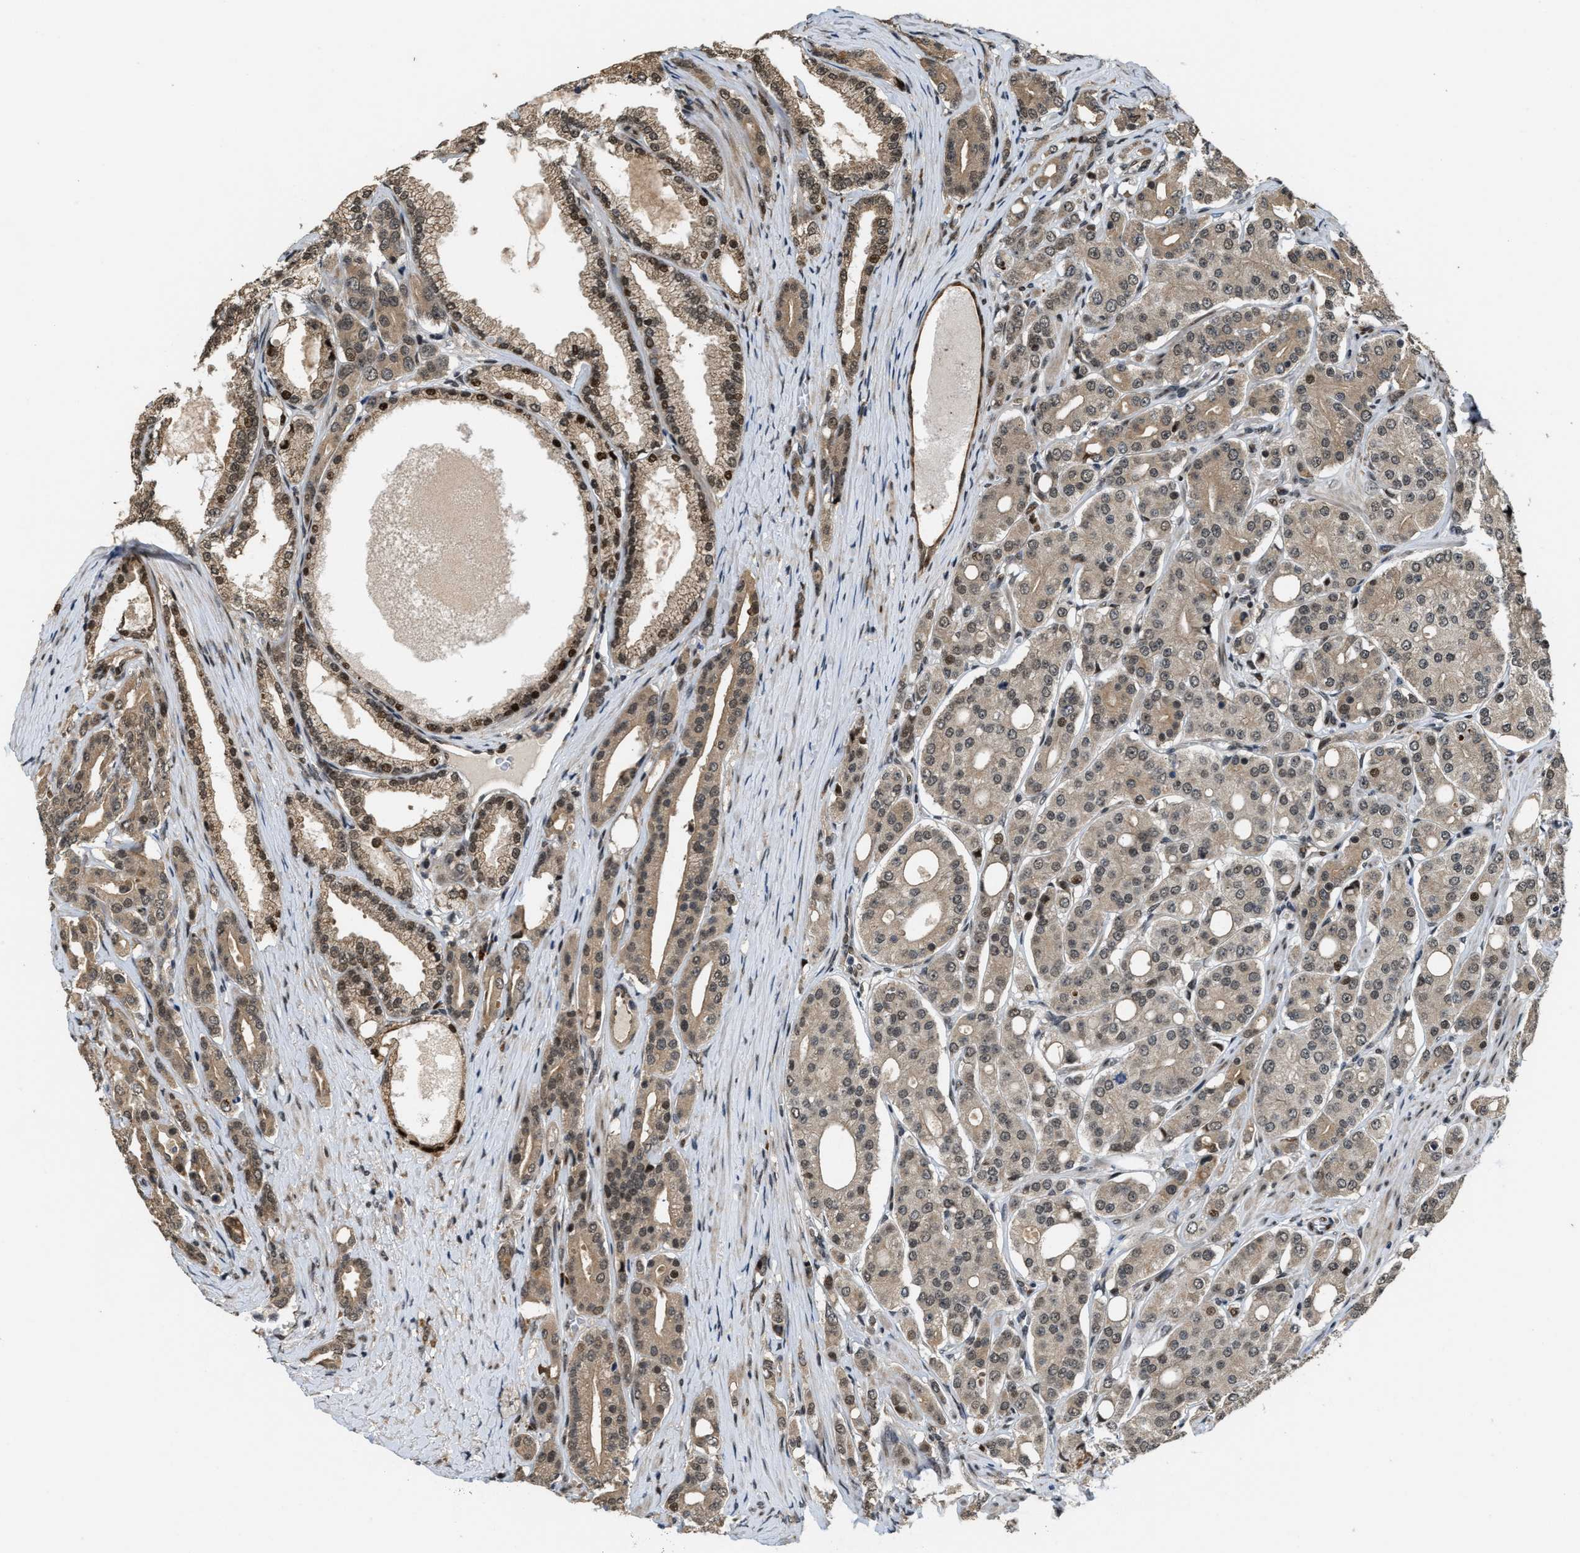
{"staining": {"intensity": "moderate", "quantity": "25%-75%", "location": "cytoplasmic/membranous,nuclear"}, "tissue": "prostate cancer", "cell_type": "Tumor cells", "image_type": "cancer", "snomed": [{"axis": "morphology", "description": "Adenocarcinoma, High grade"}, {"axis": "topography", "description": "Prostate"}], "caption": "A micrograph of prostate cancer (high-grade adenocarcinoma) stained for a protein exhibits moderate cytoplasmic/membranous and nuclear brown staining in tumor cells.", "gene": "SERTAD2", "patient": {"sex": "male", "age": 71}}